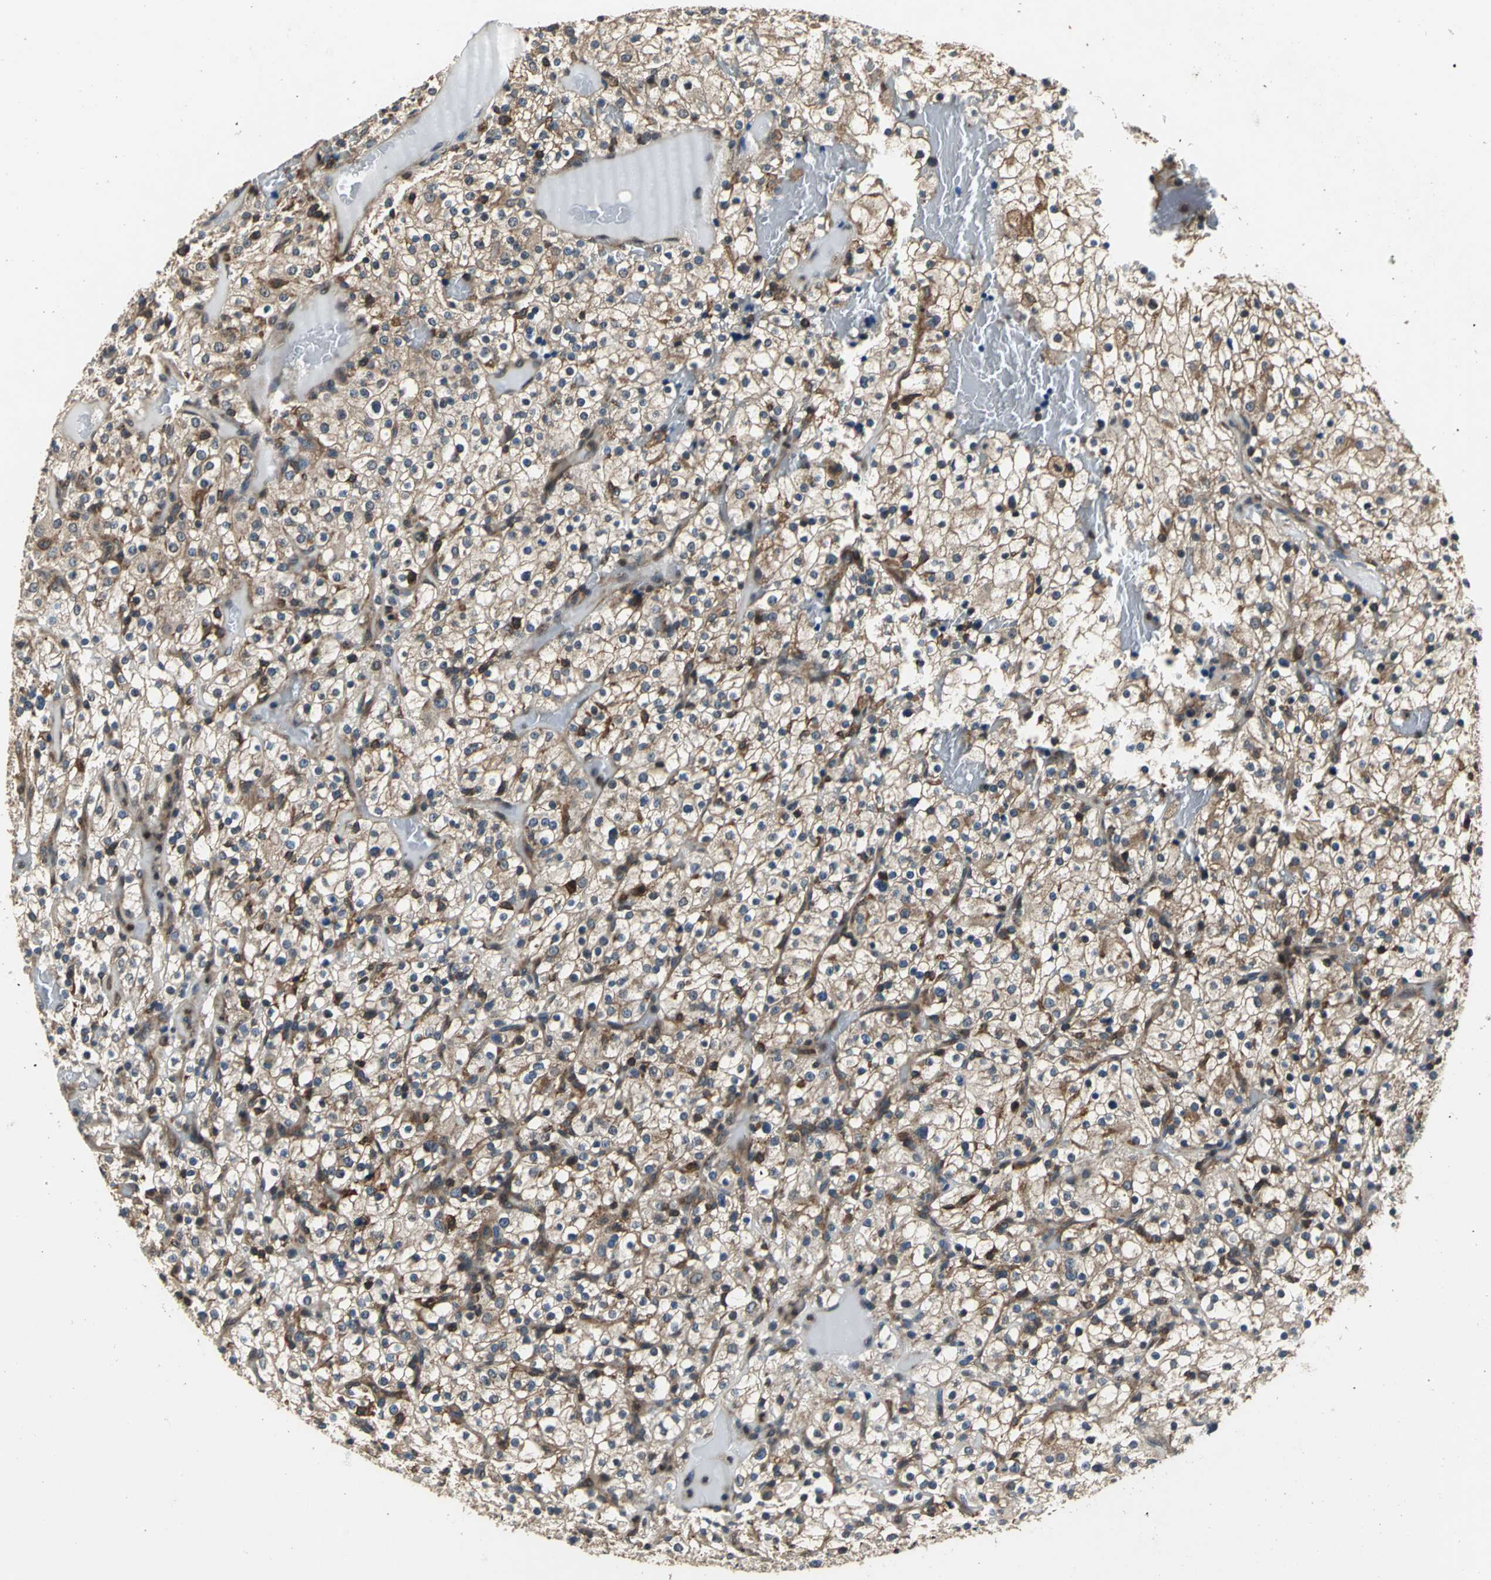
{"staining": {"intensity": "moderate", "quantity": ">75%", "location": "cytoplasmic/membranous"}, "tissue": "renal cancer", "cell_type": "Tumor cells", "image_type": "cancer", "snomed": [{"axis": "morphology", "description": "Normal tissue, NOS"}, {"axis": "morphology", "description": "Adenocarcinoma, NOS"}, {"axis": "topography", "description": "Kidney"}], "caption": "IHC photomicrograph of neoplastic tissue: human adenocarcinoma (renal) stained using immunohistochemistry displays medium levels of moderate protein expression localized specifically in the cytoplasmic/membranous of tumor cells, appearing as a cytoplasmic/membranous brown color.", "gene": "EIF2B2", "patient": {"sex": "female", "age": 72}}